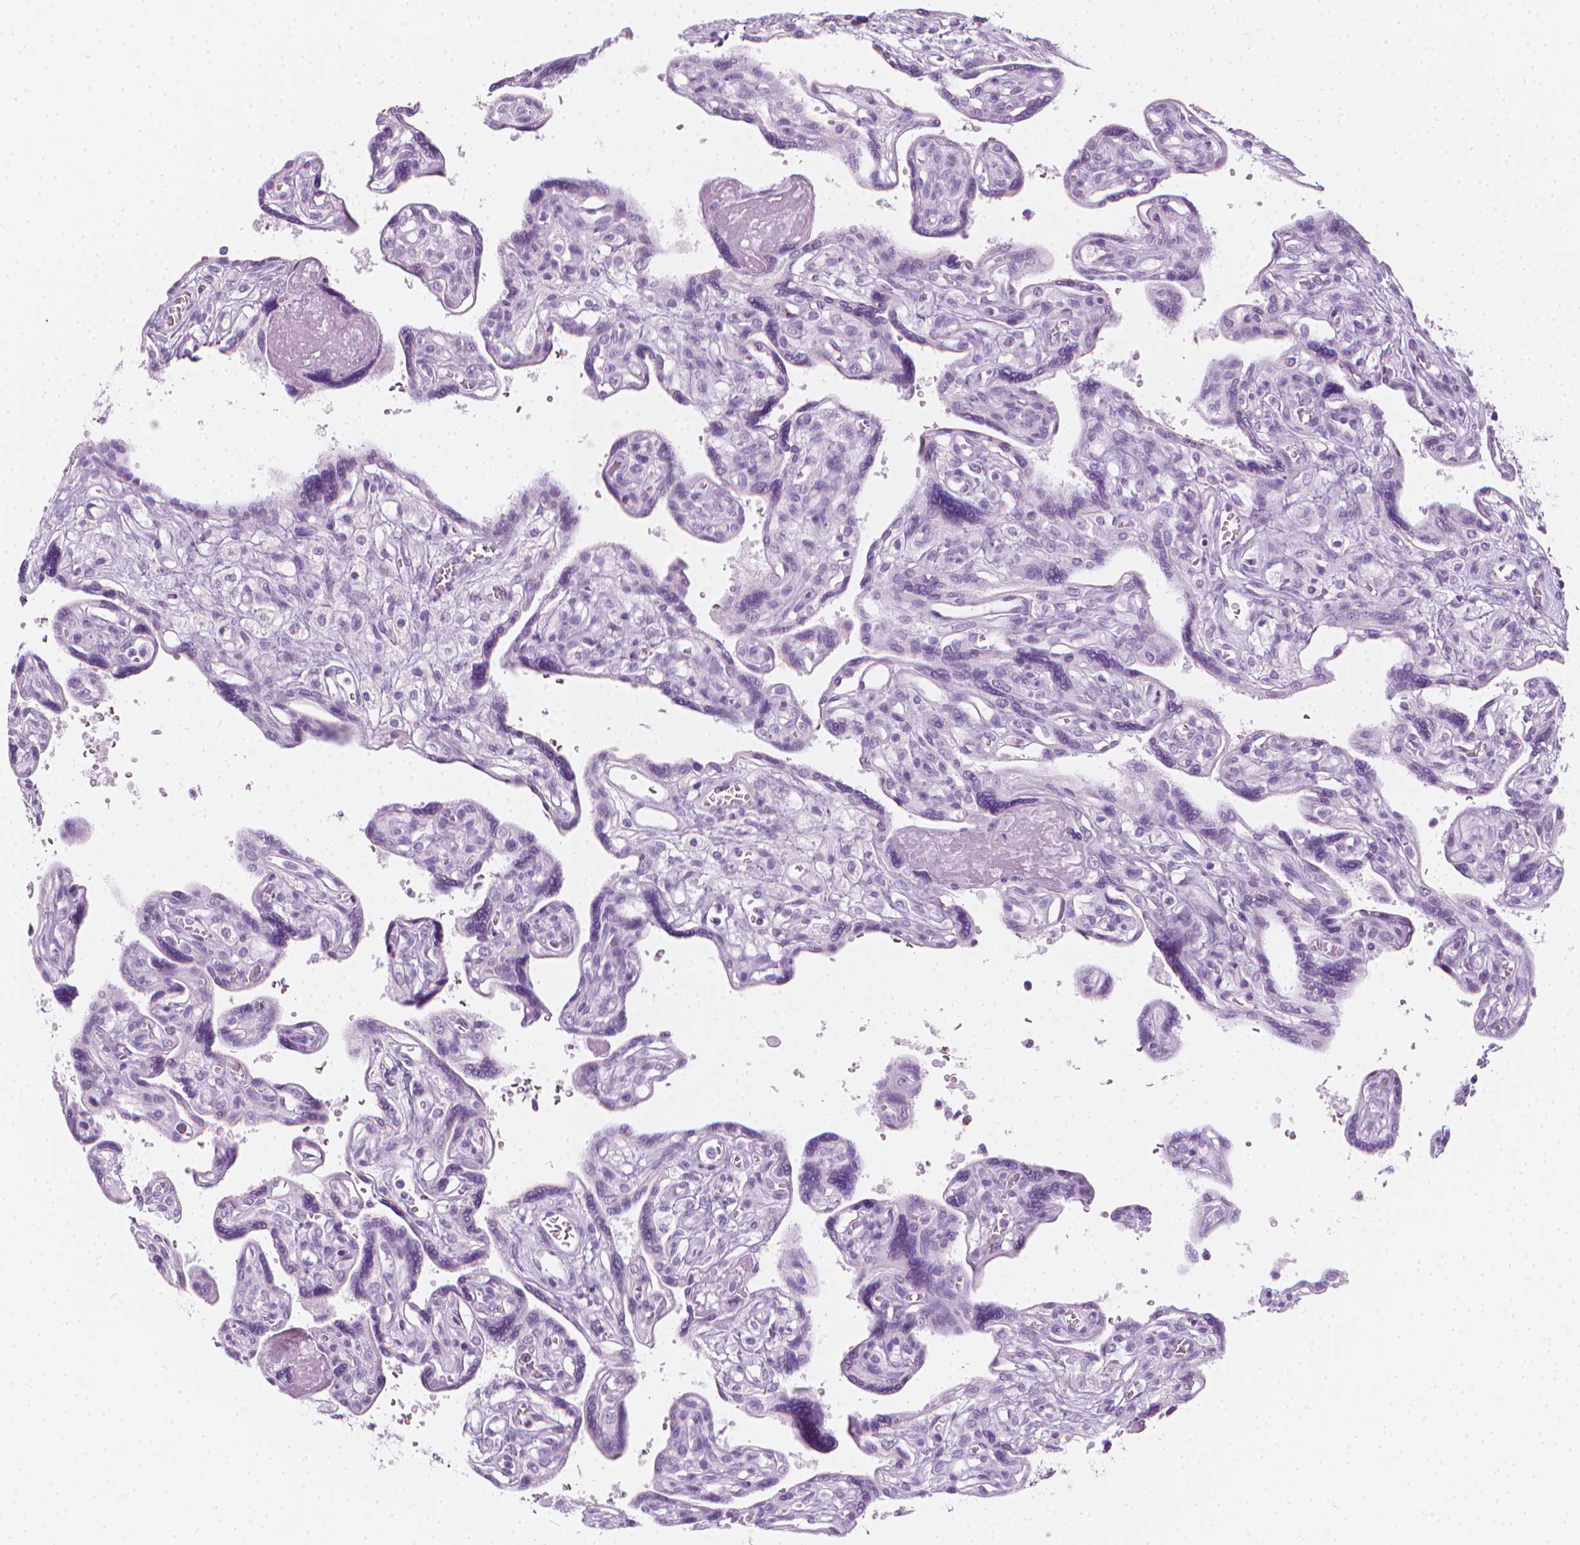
{"staining": {"intensity": "negative", "quantity": "none", "location": "none"}, "tissue": "placenta", "cell_type": "Trophoblastic cells", "image_type": "normal", "snomed": [{"axis": "morphology", "description": "Normal tissue, NOS"}, {"axis": "topography", "description": "Placenta"}], "caption": "Trophoblastic cells show no significant staining in unremarkable placenta. The staining is performed using DAB (3,3'-diaminobenzidine) brown chromogen with nuclei counter-stained in using hematoxylin.", "gene": "SCG3", "patient": {"sex": "female", "age": 39}}